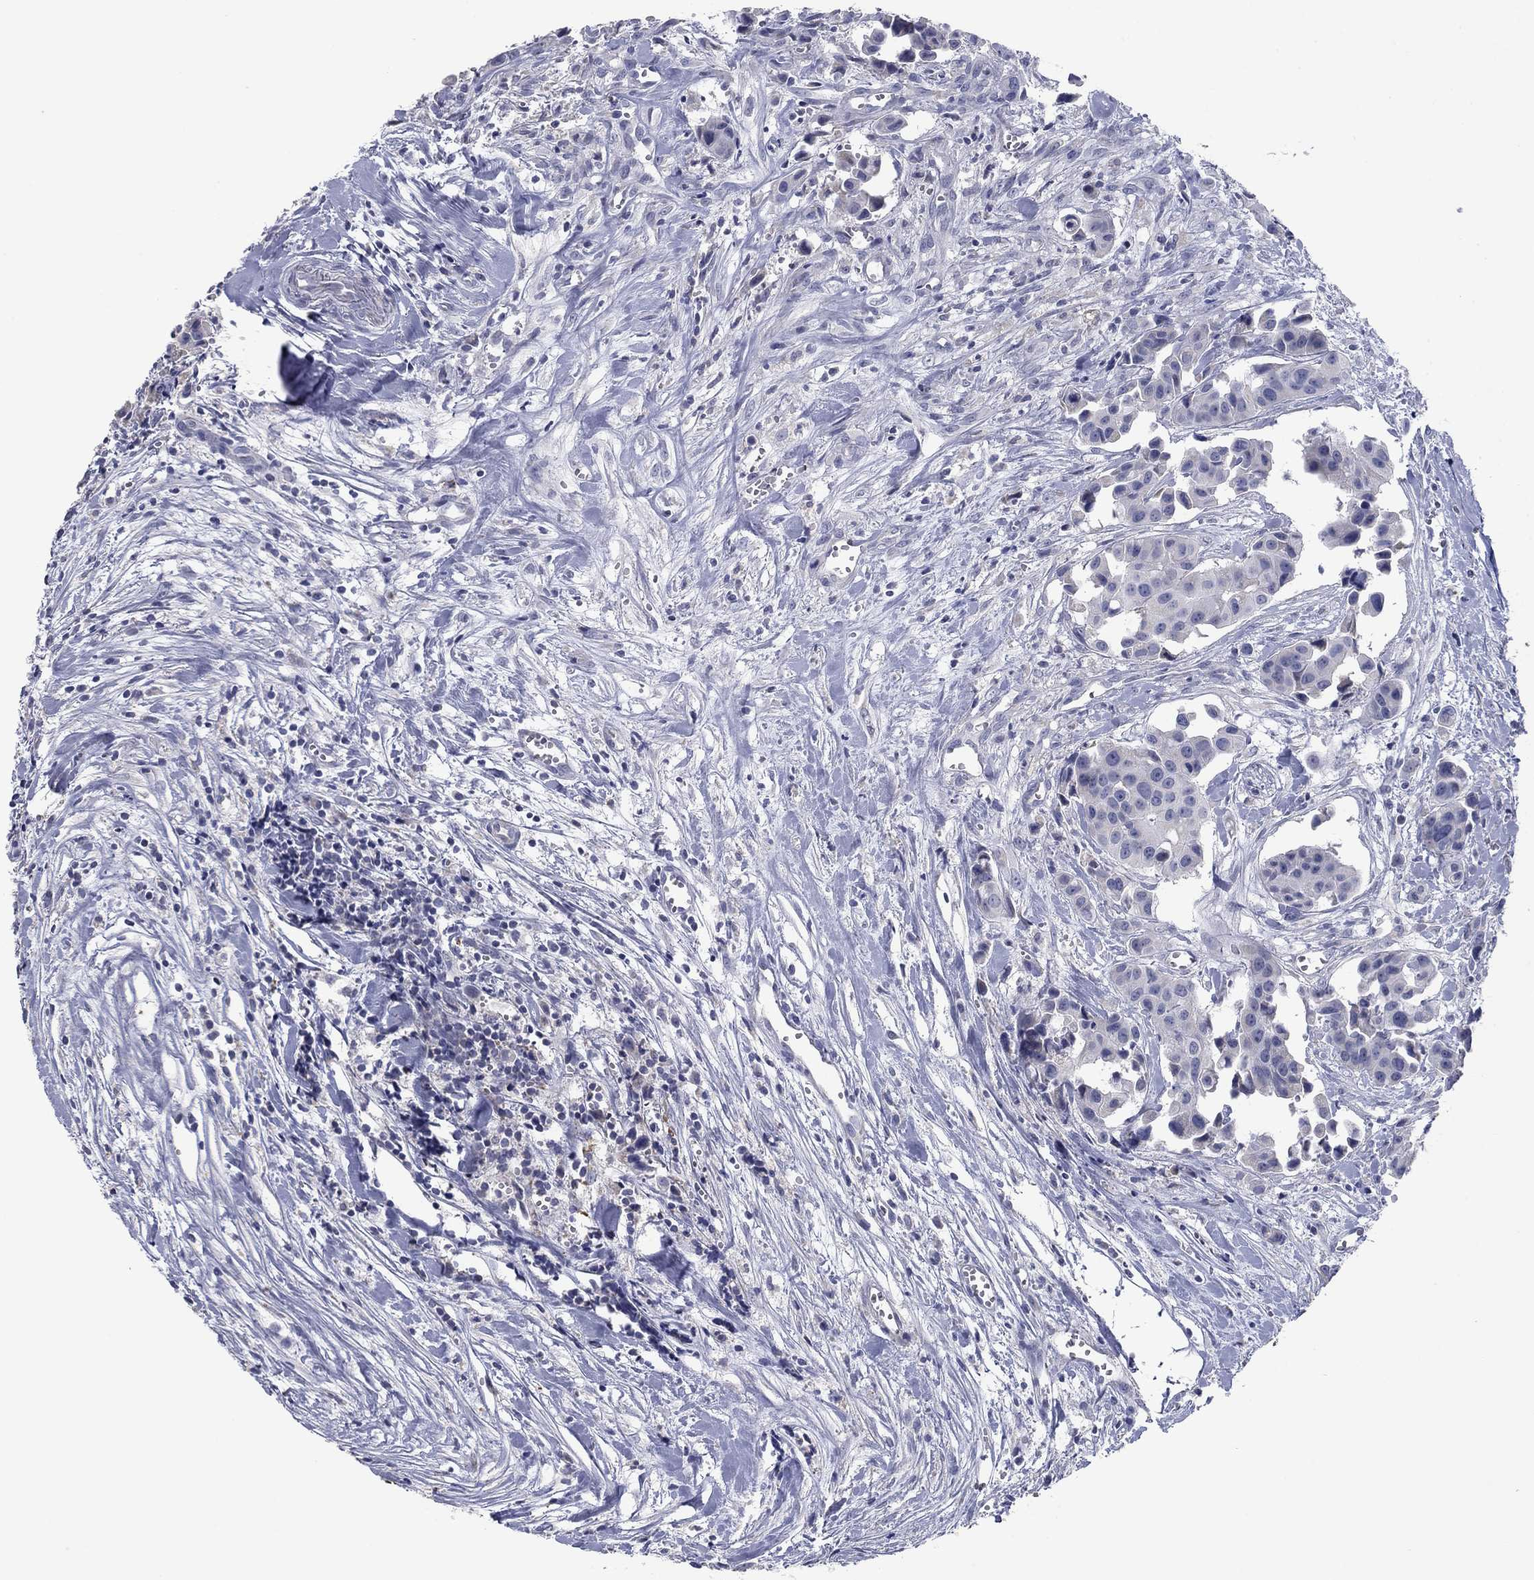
{"staining": {"intensity": "negative", "quantity": "none", "location": "none"}, "tissue": "head and neck cancer", "cell_type": "Tumor cells", "image_type": "cancer", "snomed": [{"axis": "morphology", "description": "Adenocarcinoma, NOS"}, {"axis": "topography", "description": "Head-Neck"}], "caption": "Head and neck cancer was stained to show a protein in brown. There is no significant expression in tumor cells.", "gene": "PTGDS", "patient": {"sex": "male", "age": 76}}